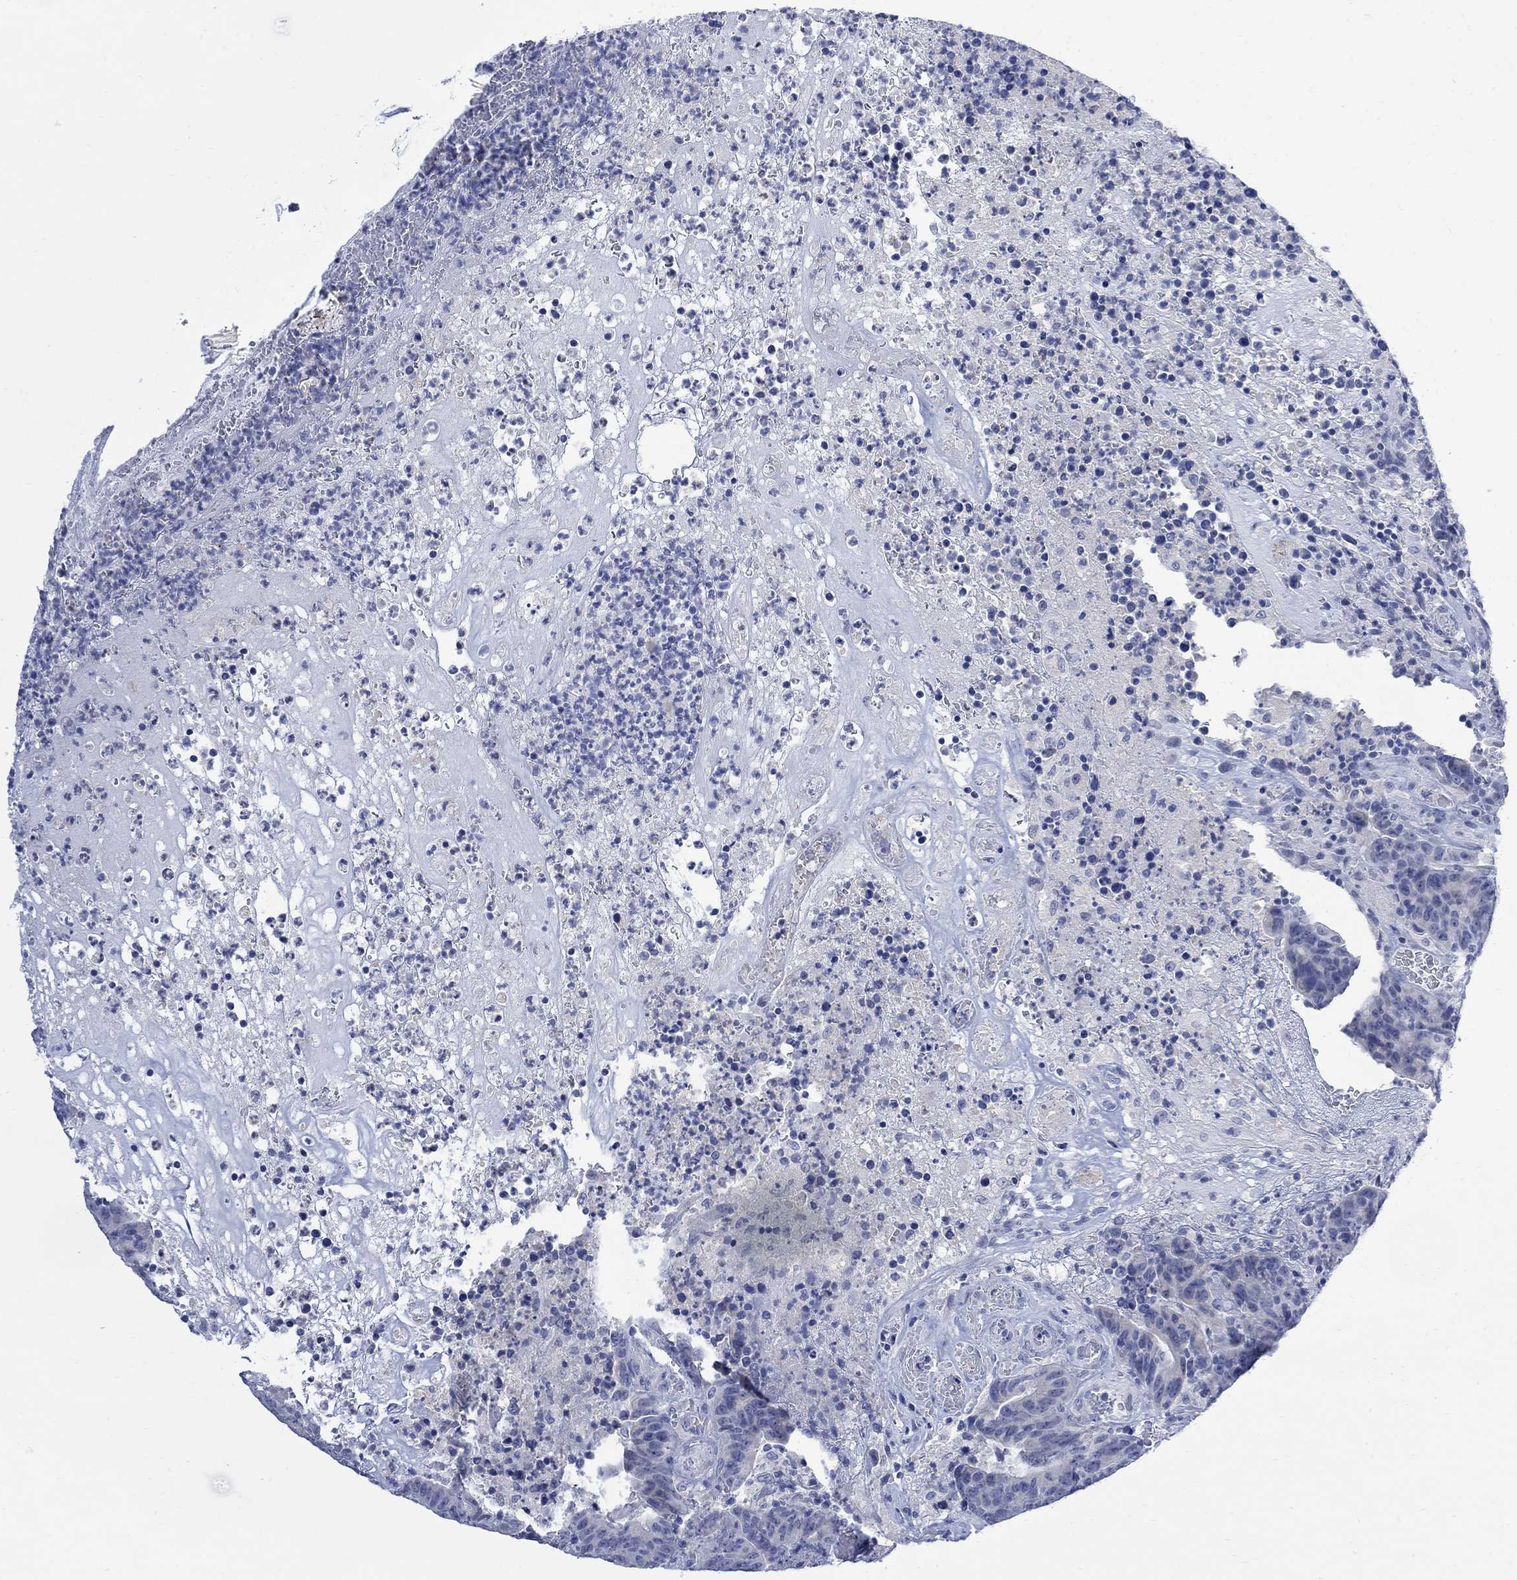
{"staining": {"intensity": "negative", "quantity": "none", "location": "none"}, "tissue": "colorectal cancer", "cell_type": "Tumor cells", "image_type": "cancer", "snomed": [{"axis": "morphology", "description": "Adenocarcinoma, NOS"}, {"axis": "topography", "description": "Colon"}], "caption": "Adenocarcinoma (colorectal) stained for a protein using IHC shows no expression tumor cells.", "gene": "FBP2", "patient": {"sex": "female", "age": 75}}